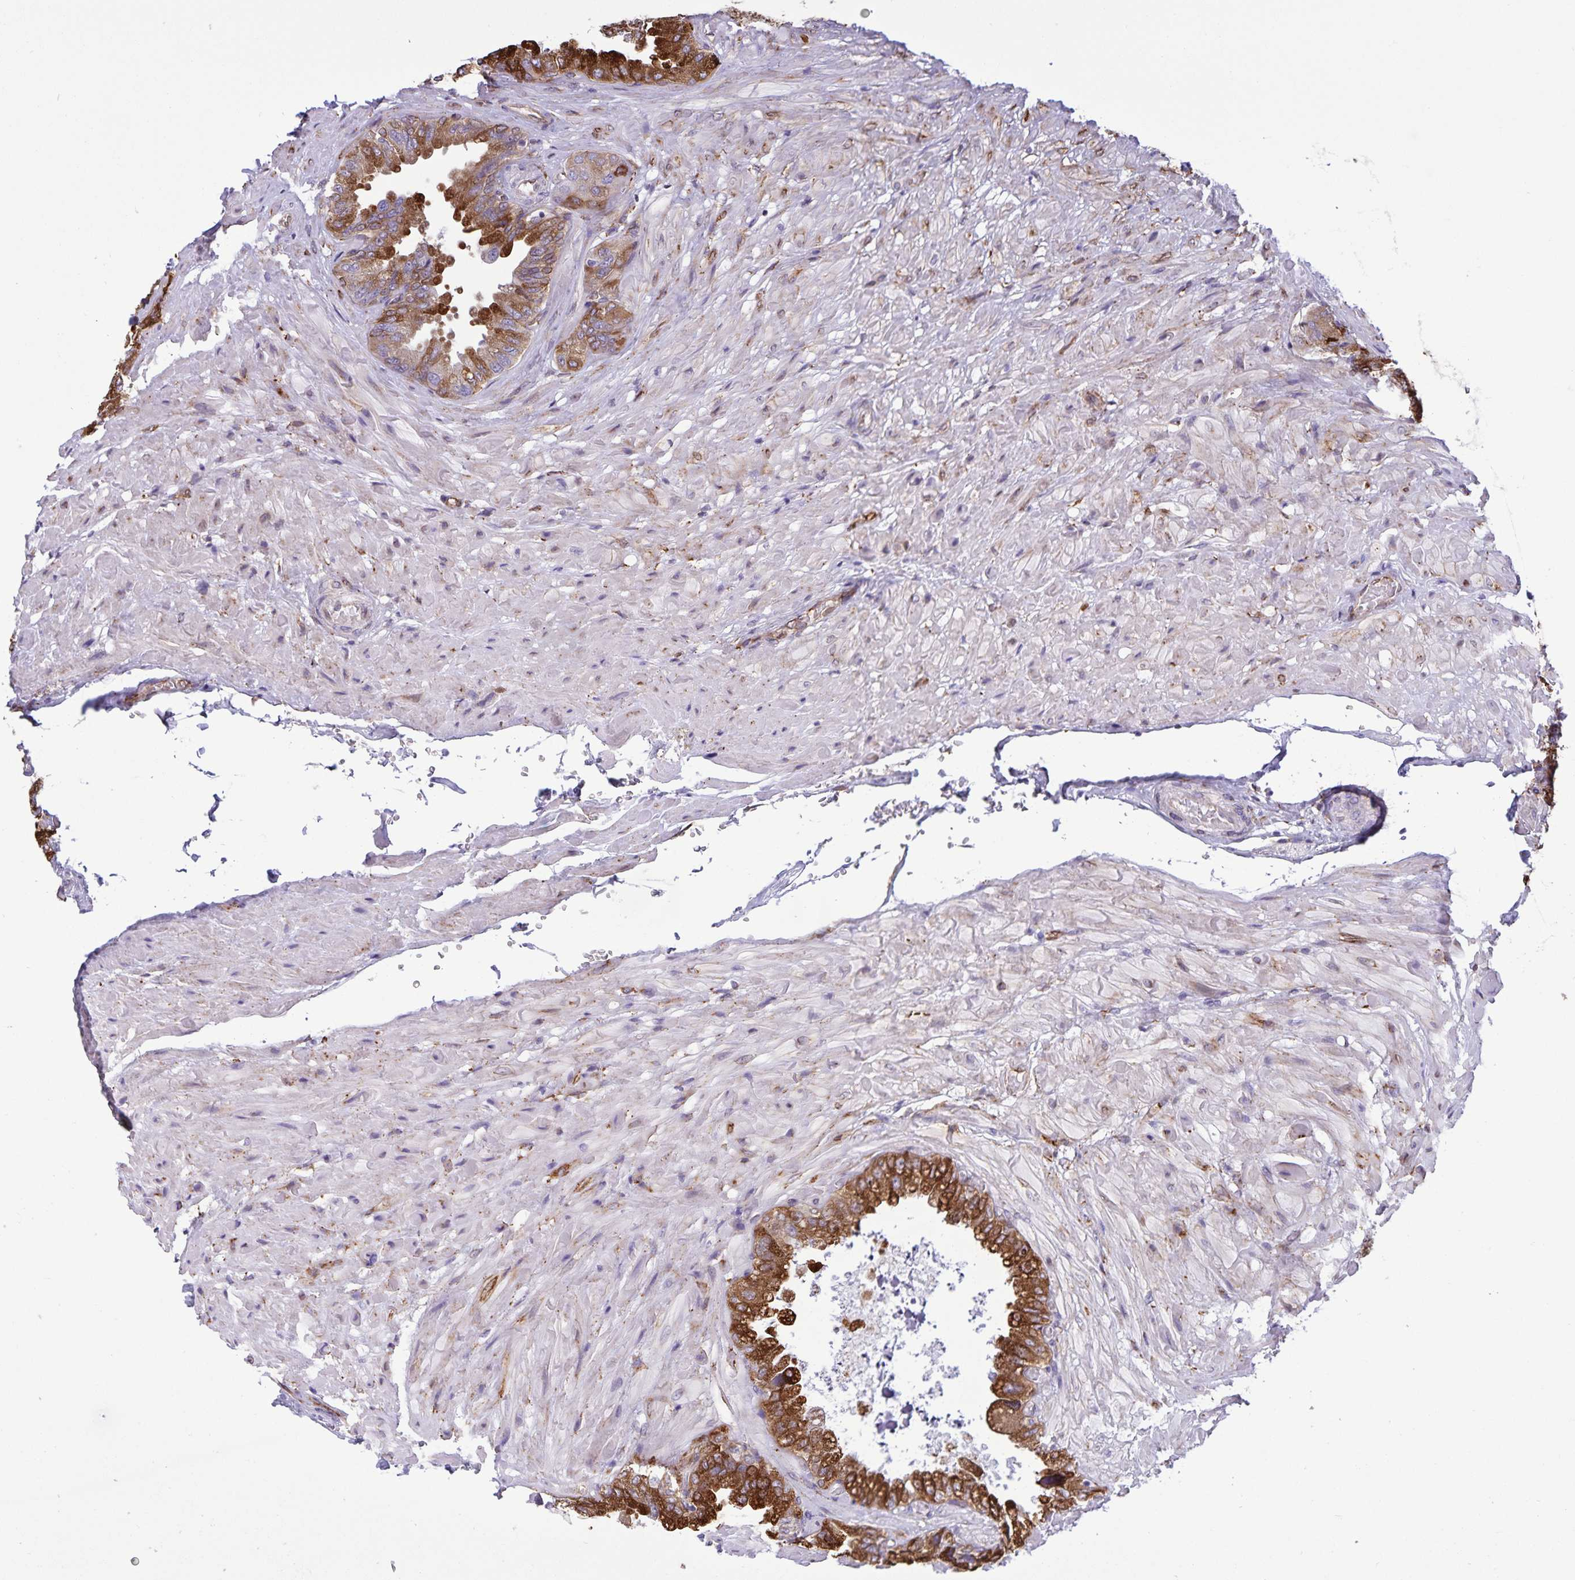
{"staining": {"intensity": "strong", "quantity": ">75%", "location": "cytoplasmic/membranous"}, "tissue": "seminal vesicle", "cell_type": "Glandular cells", "image_type": "normal", "snomed": [{"axis": "morphology", "description": "Normal tissue, NOS"}, {"axis": "topography", "description": "Seminal veicle"}], "caption": "Benign seminal vesicle exhibits strong cytoplasmic/membranous expression in approximately >75% of glandular cells (brown staining indicates protein expression, while blue staining denotes nuclei)..", "gene": "RCN1", "patient": {"sex": "male", "age": 68}}